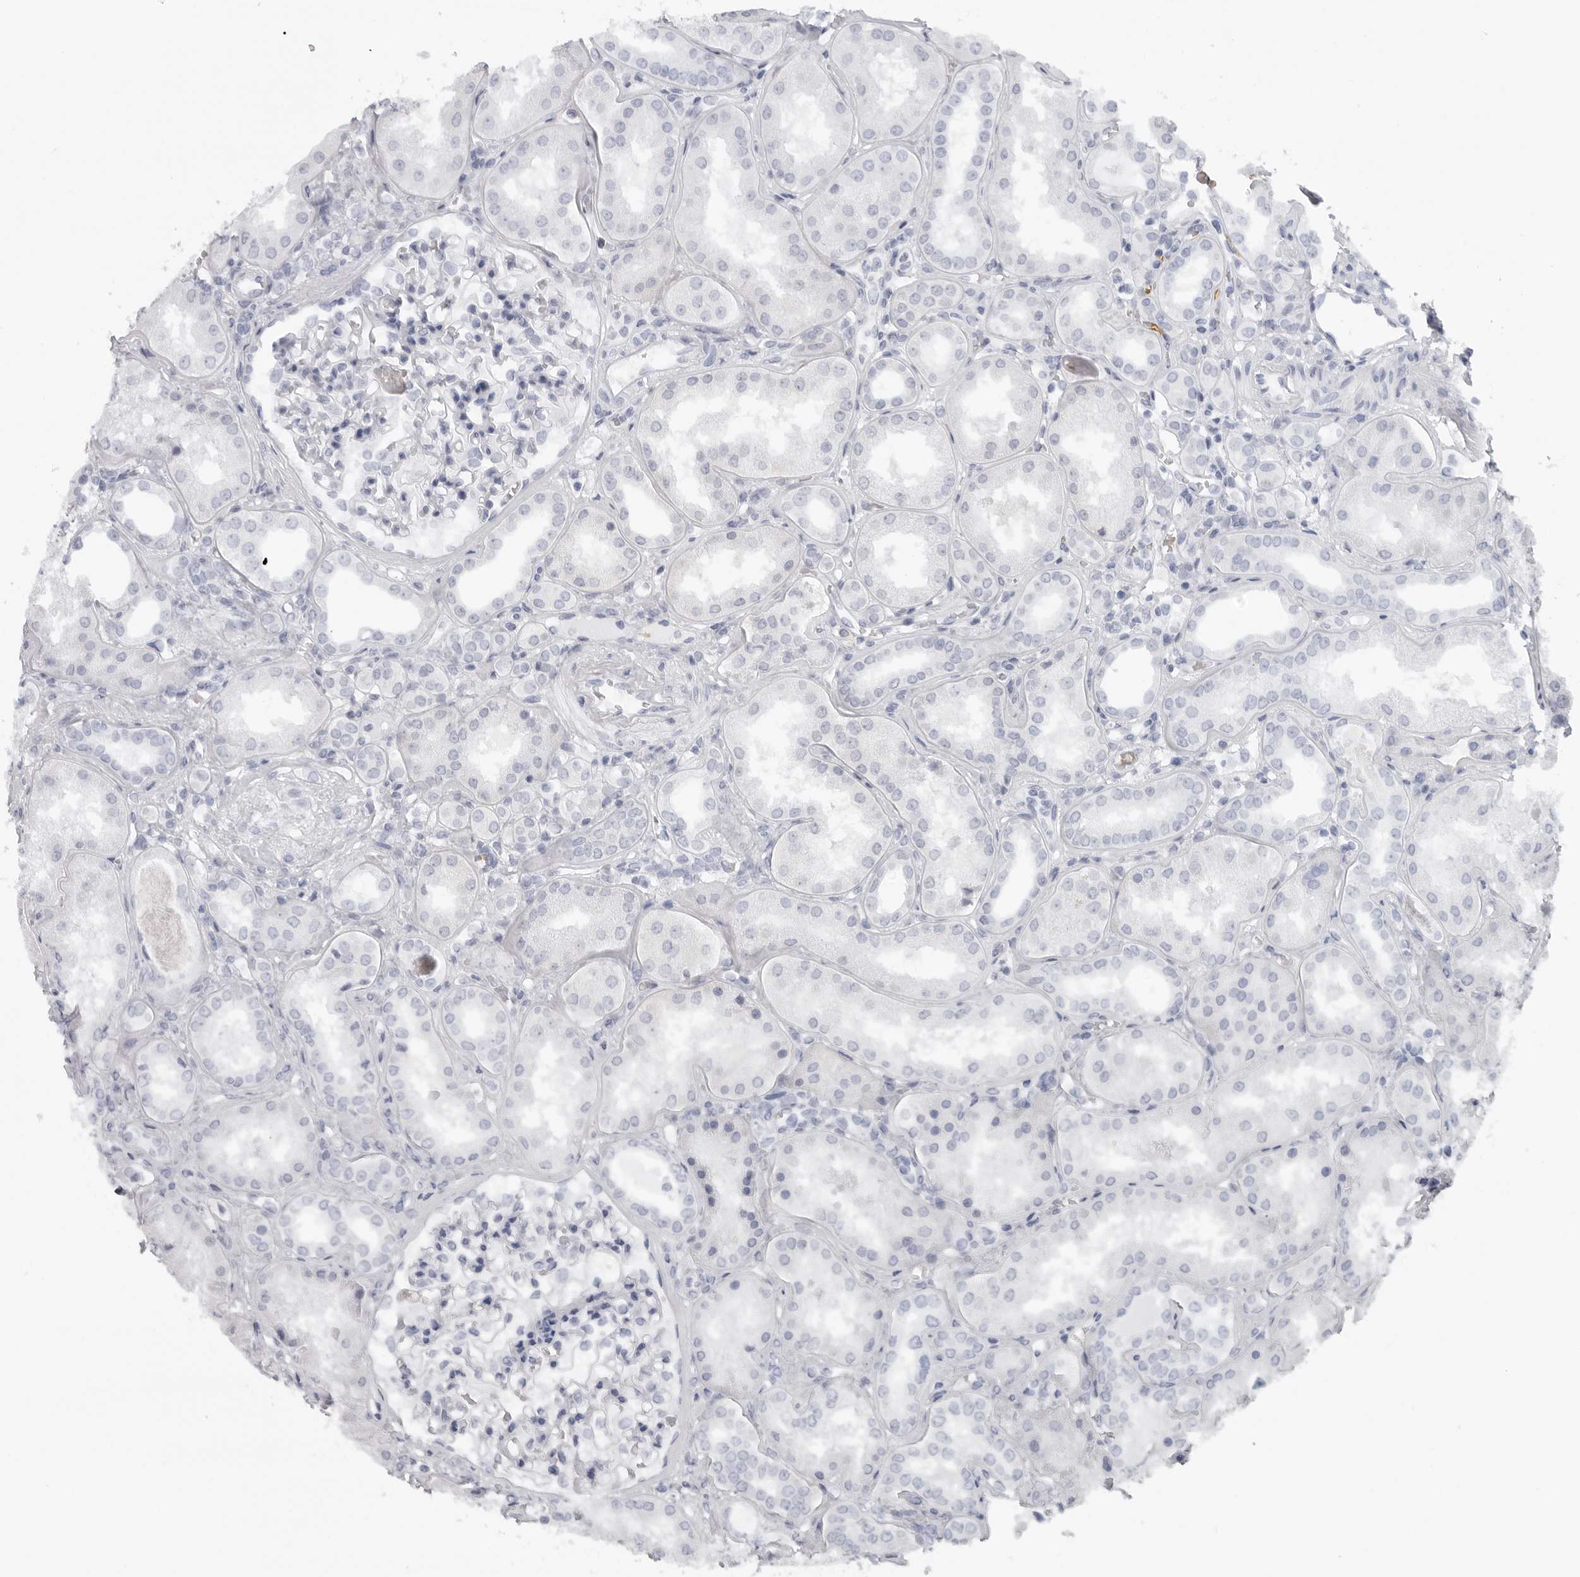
{"staining": {"intensity": "negative", "quantity": "none", "location": "none"}, "tissue": "kidney", "cell_type": "Cells in glomeruli", "image_type": "normal", "snomed": [{"axis": "morphology", "description": "Normal tissue, NOS"}, {"axis": "topography", "description": "Kidney"}], "caption": "Kidney was stained to show a protein in brown. There is no significant positivity in cells in glomeruli. (DAB (3,3'-diaminobenzidine) IHC with hematoxylin counter stain).", "gene": "EPB41", "patient": {"sex": "female", "age": 56}}